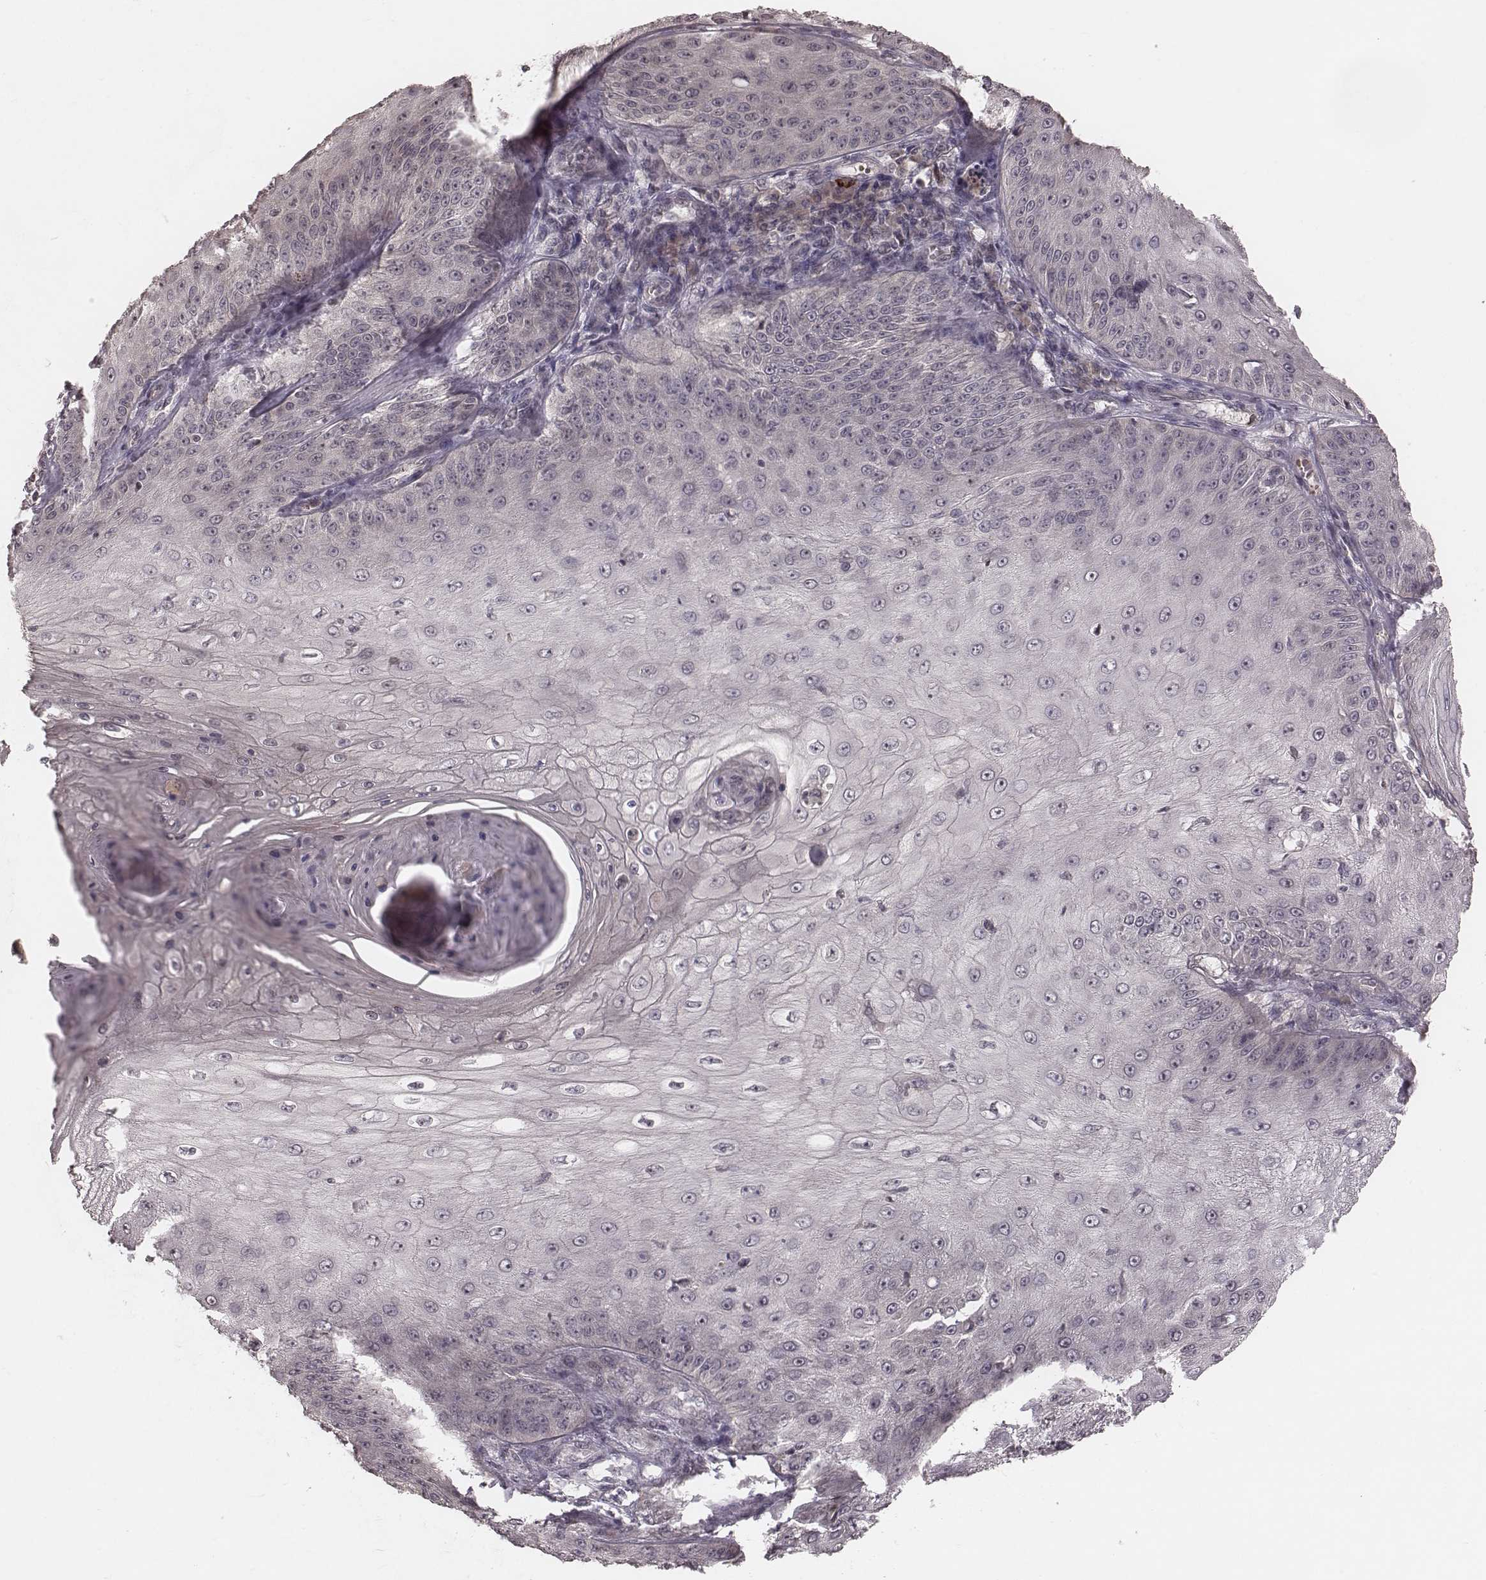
{"staining": {"intensity": "negative", "quantity": "none", "location": "none"}, "tissue": "skin cancer", "cell_type": "Tumor cells", "image_type": "cancer", "snomed": [{"axis": "morphology", "description": "Squamous cell carcinoma, NOS"}, {"axis": "topography", "description": "Skin"}], "caption": "The IHC histopathology image has no significant expression in tumor cells of squamous cell carcinoma (skin) tissue.", "gene": "IL5", "patient": {"sex": "male", "age": 70}}